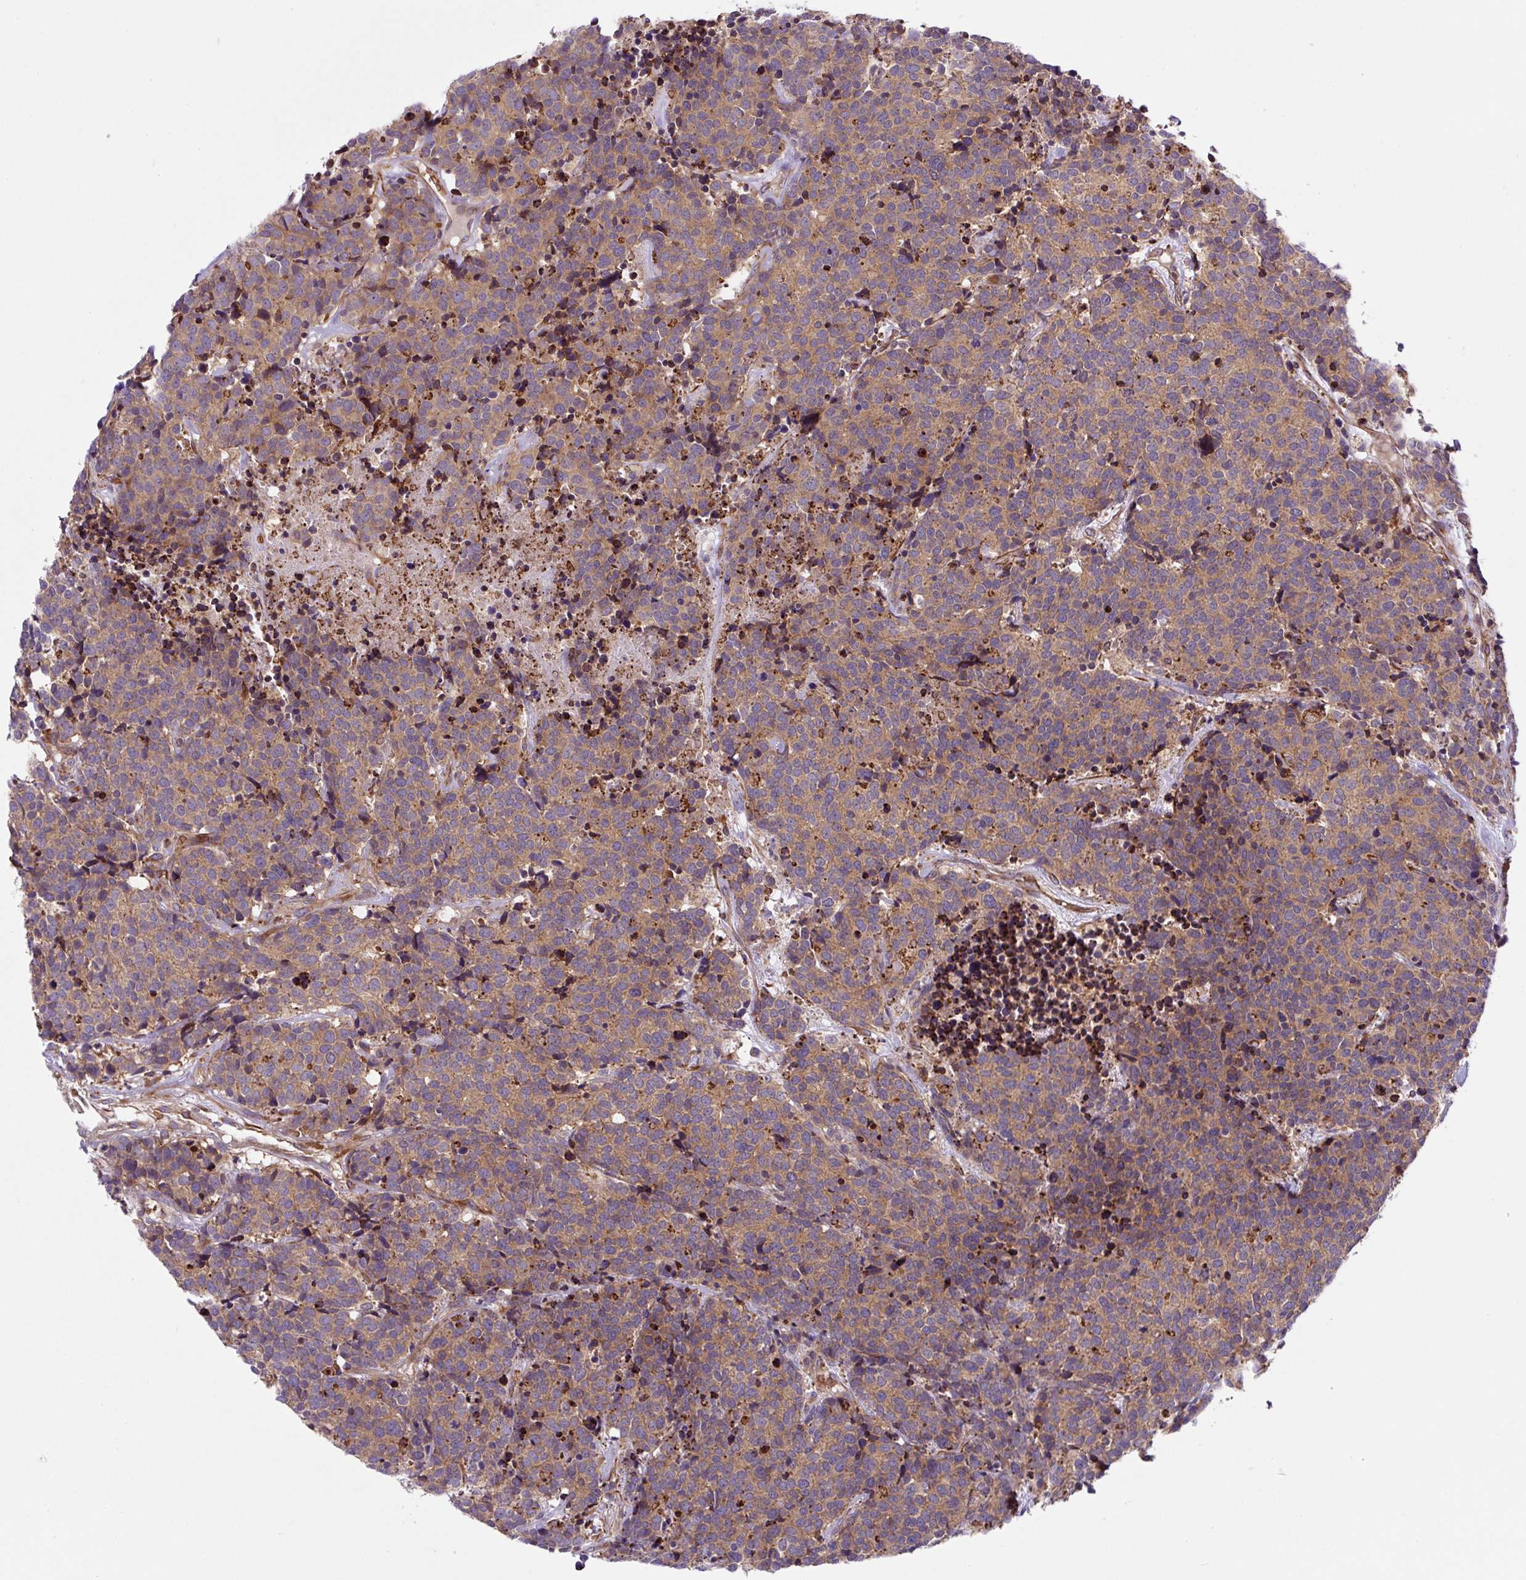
{"staining": {"intensity": "weak", "quantity": ">75%", "location": "cytoplasmic/membranous"}, "tissue": "carcinoid", "cell_type": "Tumor cells", "image_type": "cancer", "snomed": [{"axis": "morphology", "description": "Carcinoid, malignant, NOS"}, {"axis": "topography", "description": "Skin"}], "caption": "Human carcinoid (malignant) stained with a protein marker shows weak staining in tumor cells.", "gene": "APOBEC3D", "patient": {"sex": "female", "age": 79}}